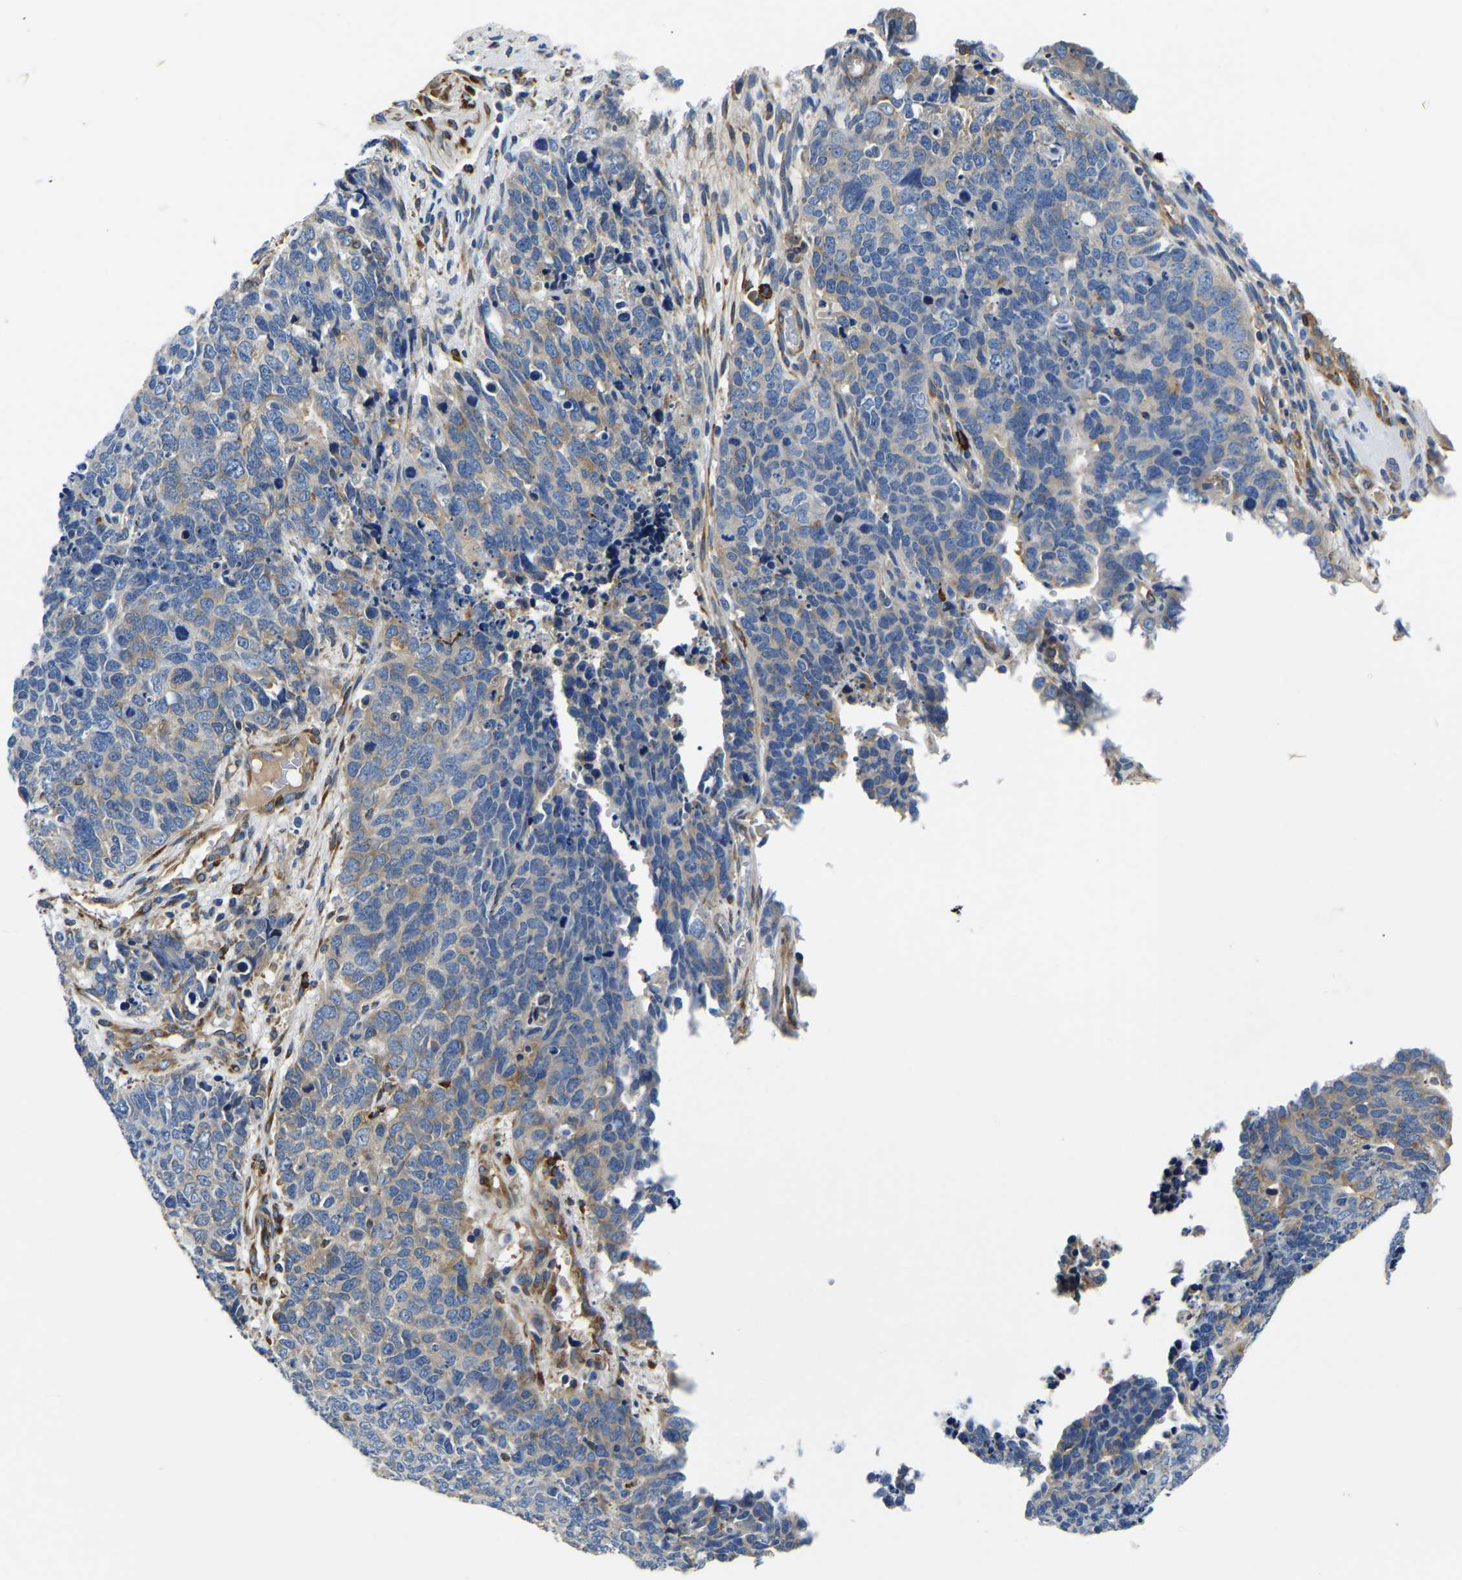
{"staining": {"intensity": "weak", "quantity": "<25%", "location": "cytoplasmic/membranous"}, "tissue": "cervical cancer", "cell_type": "Tumor cells", "image_type": "cancer", "snomed": [{"axis": "morphology", "description": "Squamous cell carcinoma, NOS"}, {"axis": "topography", "description": "Cervix"}], "caption": "The image shows no staining of tumor cells in squamous cell carcinoma (cervical).", "gene": "DUSP8", "patient": {"sex": "female", "age": 63}}